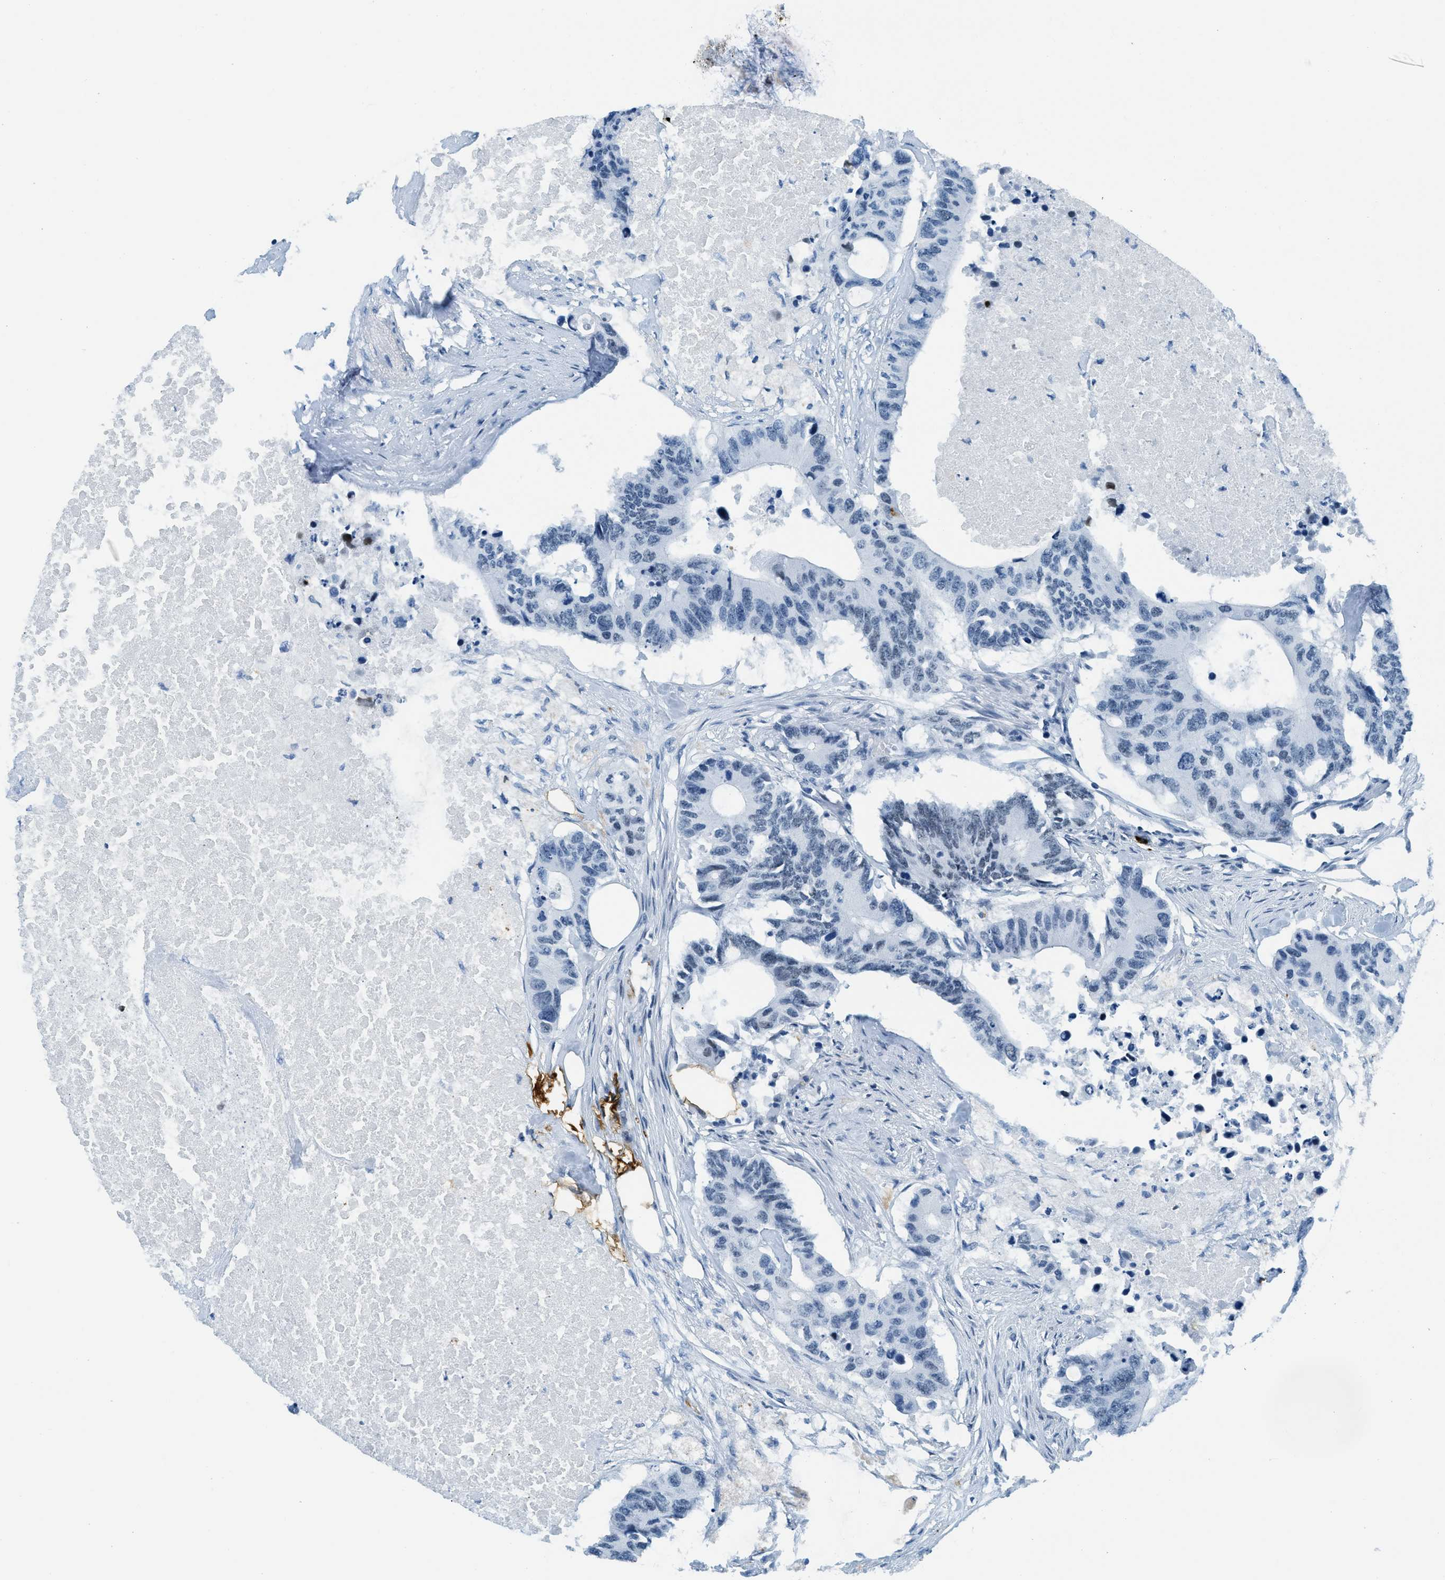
{"staining": {"intensity": "negative", "quantity": "none", "location": "none"}, "tissue": "colorectal cancer", "cell_type": "Tumor cells", "image_type": "cancer", "snomed": [{"axis": "morphology", "description": "Adenocarcinoma, NOS"}, {"axis": "topography", "description": "Colon"}], "caption": "Tumor cells are negative for brown protein staining in colorectal adenocarcinoma.", "gene": "PLA2G2A", "patient": {"sex": "male", "age": 71}}